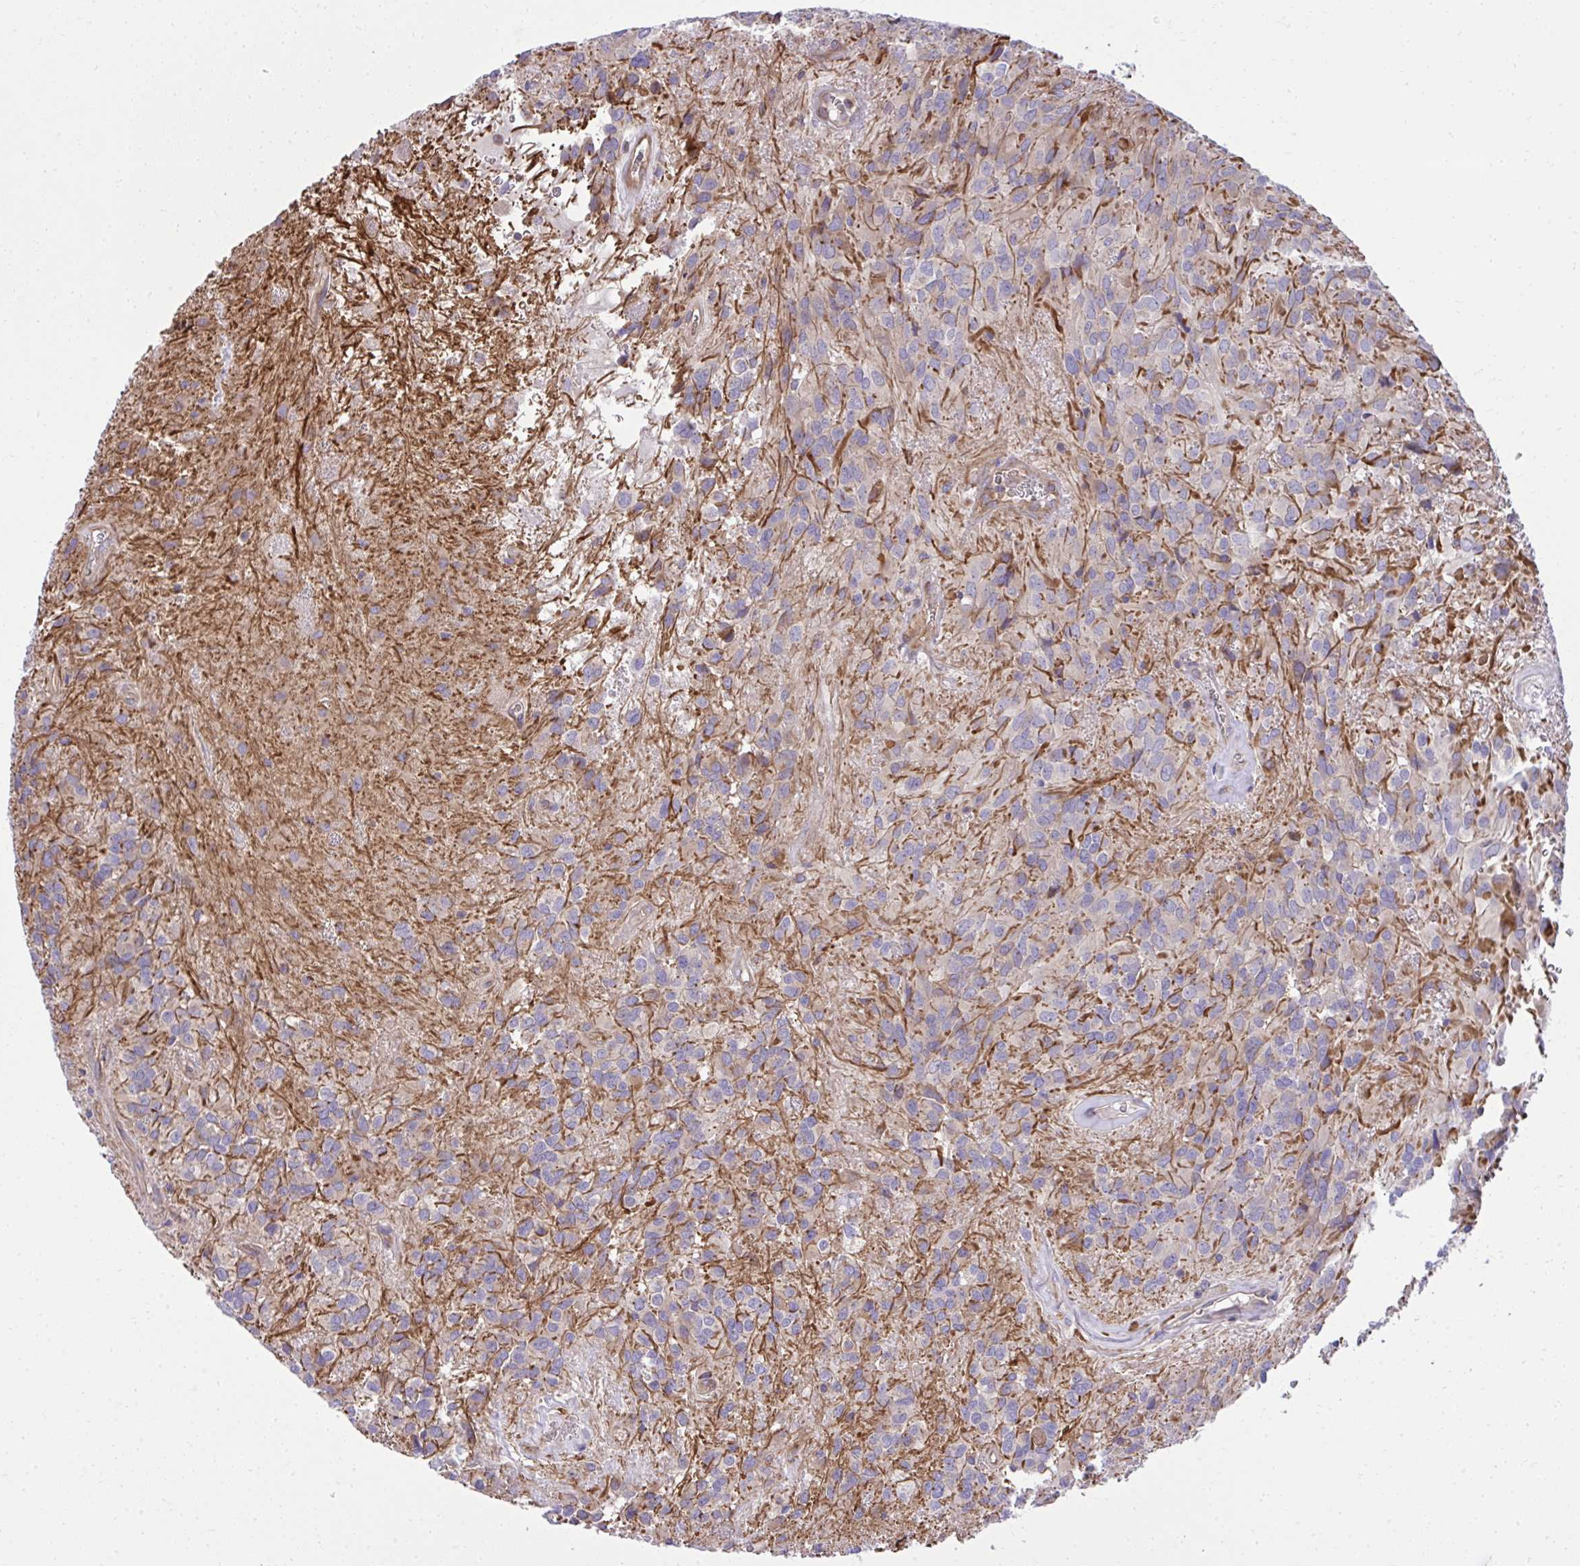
{"staining": {"intensity": "negative", "quantity": "none", "location": "none"}, "tissue": "glioma", "cell_type": "Tumor cells", "image_type": "cancer", "snomed": [{"axis": "morphology", "description": "Glioma, malignant, Low grade"}, {"axis": "topography", "description": "Brain"}], "caption": "High power microscopy image of an immunohistochemistry (IHC) micrograph of glioma, revealing no significant expression in tumor cells. (DAB IHC, high magnification).", "gene": "NMNAT3", "patient": {"sex": "male", "age": 56}}